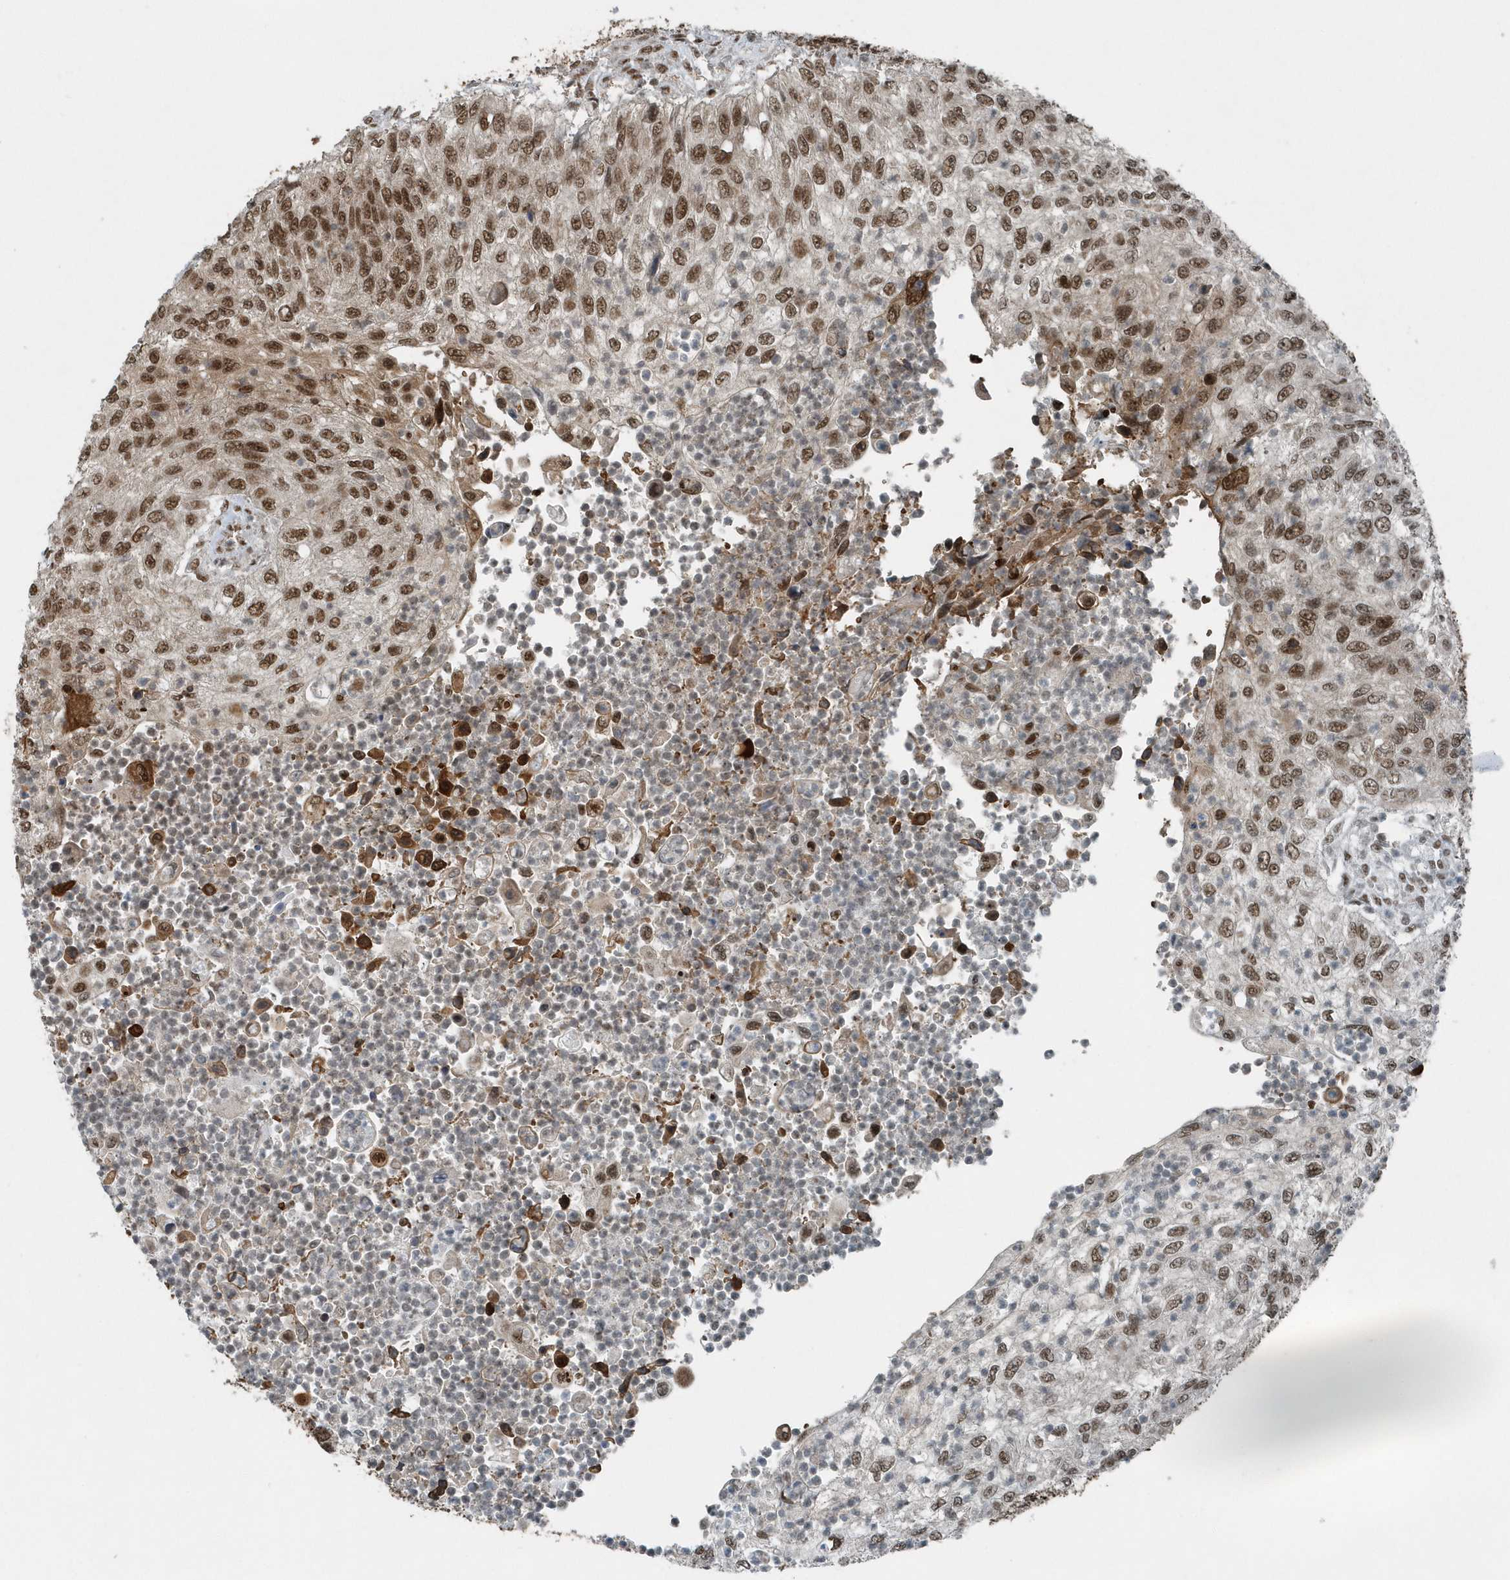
{"staining": {"intensity": "moderate", "quantity": ">75%", "location": "nuclear"}, "tissue": "urothelial cancer", "cell_type": "Tumor cells", "image_type": "cancer", "snomed": [{"axis": "morphology", "description": "Urothelial carcinoma, High grade"}, {"axis": "topography", "description": "Urinary bladder"}], "caption": "A high-resolution micrograph shows IHC staining of urothelial cancer, which exhibits moderate nuclear expression in approximately >75% of tumor cells.", "gene": "YTHDC1", "patient": {"sex": "female", "age": 60}}